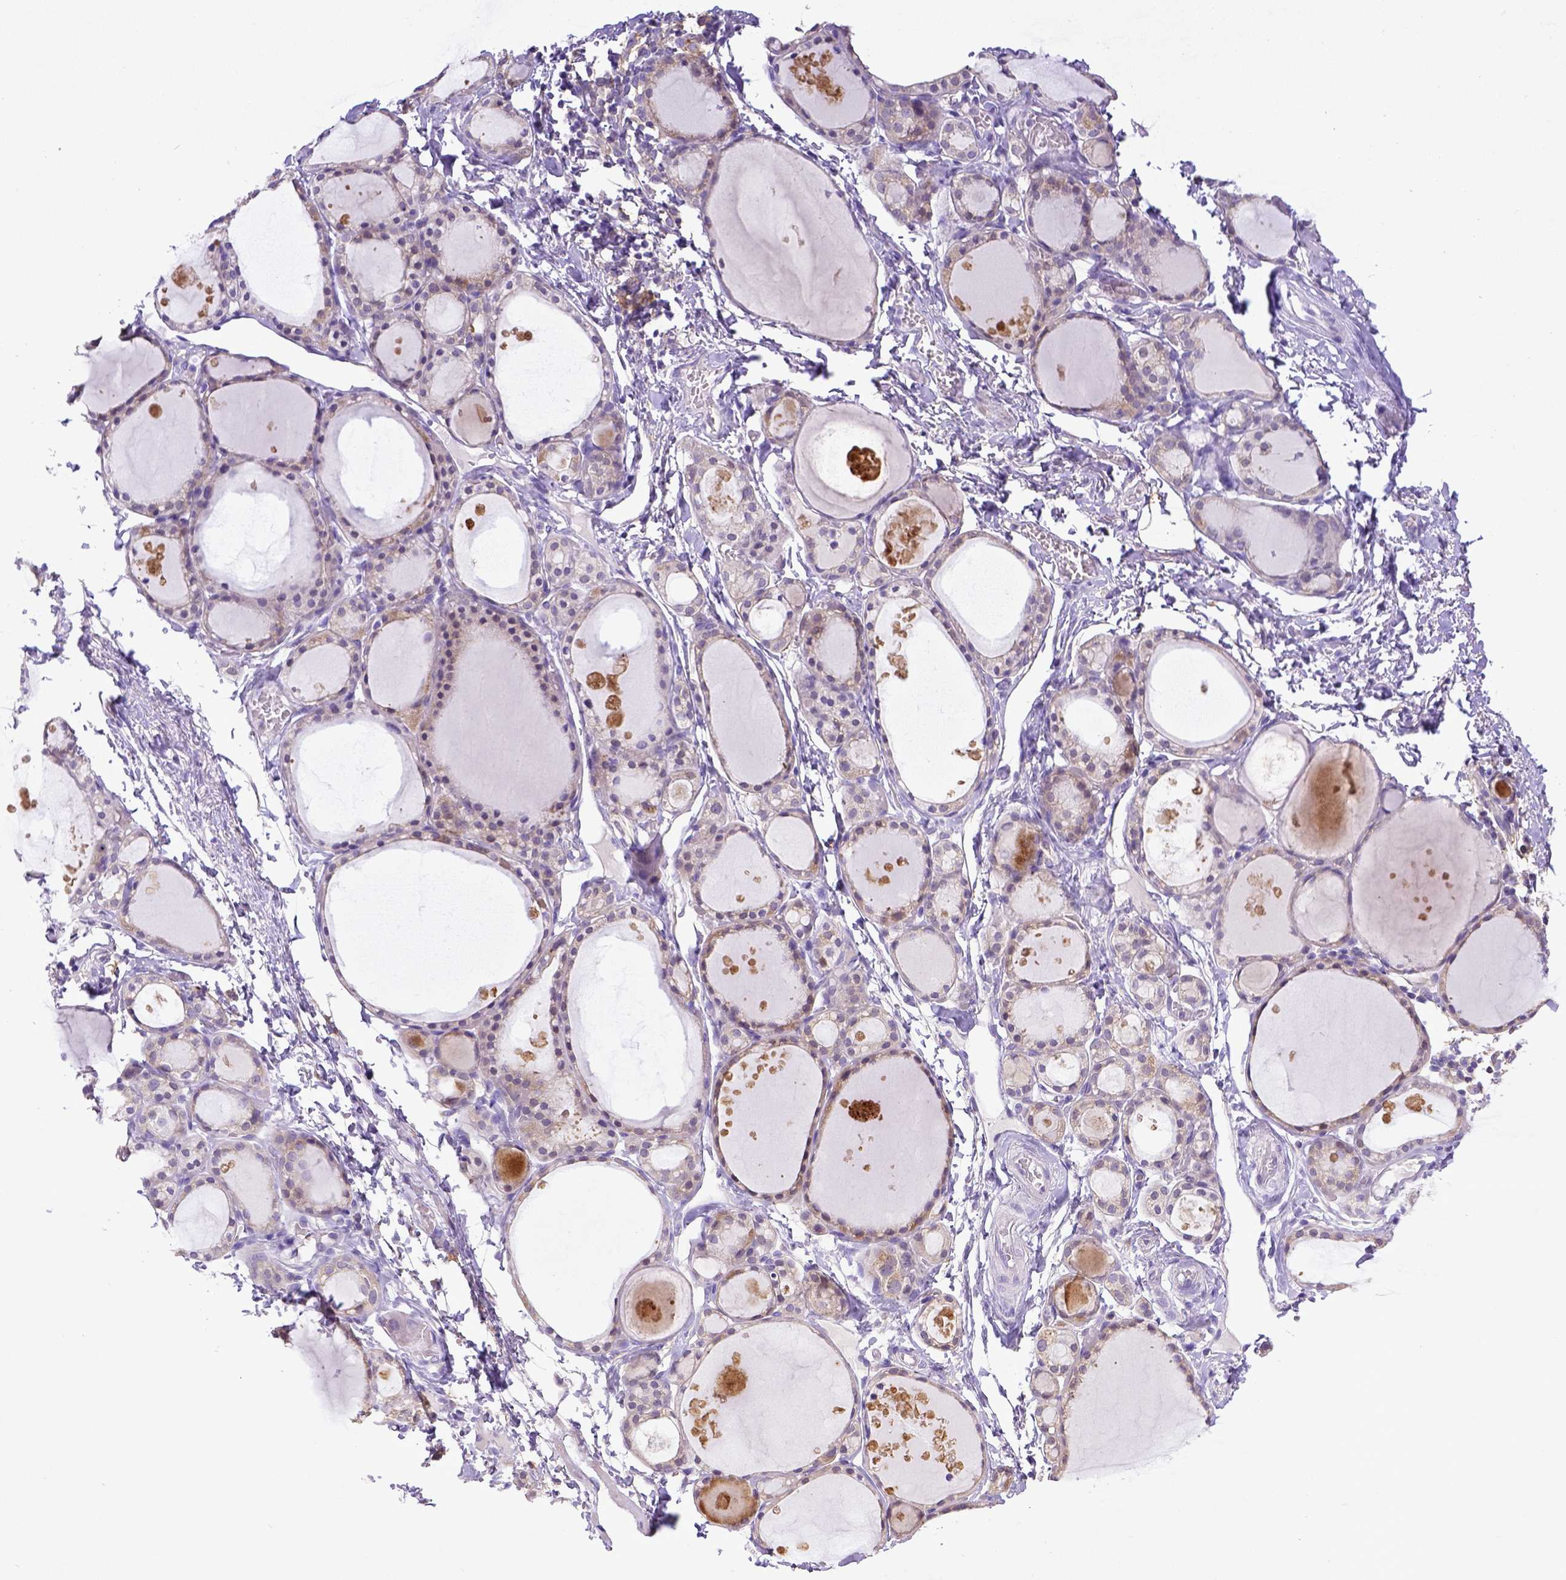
{"staining": {"intensity": "negative", "quantity": "none", "location": "none"}, "tissue": "thyroid gland", "cell_type": "Glandular cells", "image_type": "normal", "snomed": [{"axis": "morphology", "description": "Normal tissue, NOS"}, {"axis": "topography", "description": "Thyroid gland"}], "caption": "An immunohistochemistry (IHC) photomicrograph of benign thyroid gland is shown. There is no staining in glandular cells of thyroid gland. Nuclei are stained in blue.", "gene": "CD40", "patient": {"sex": "male", "age": 68}}